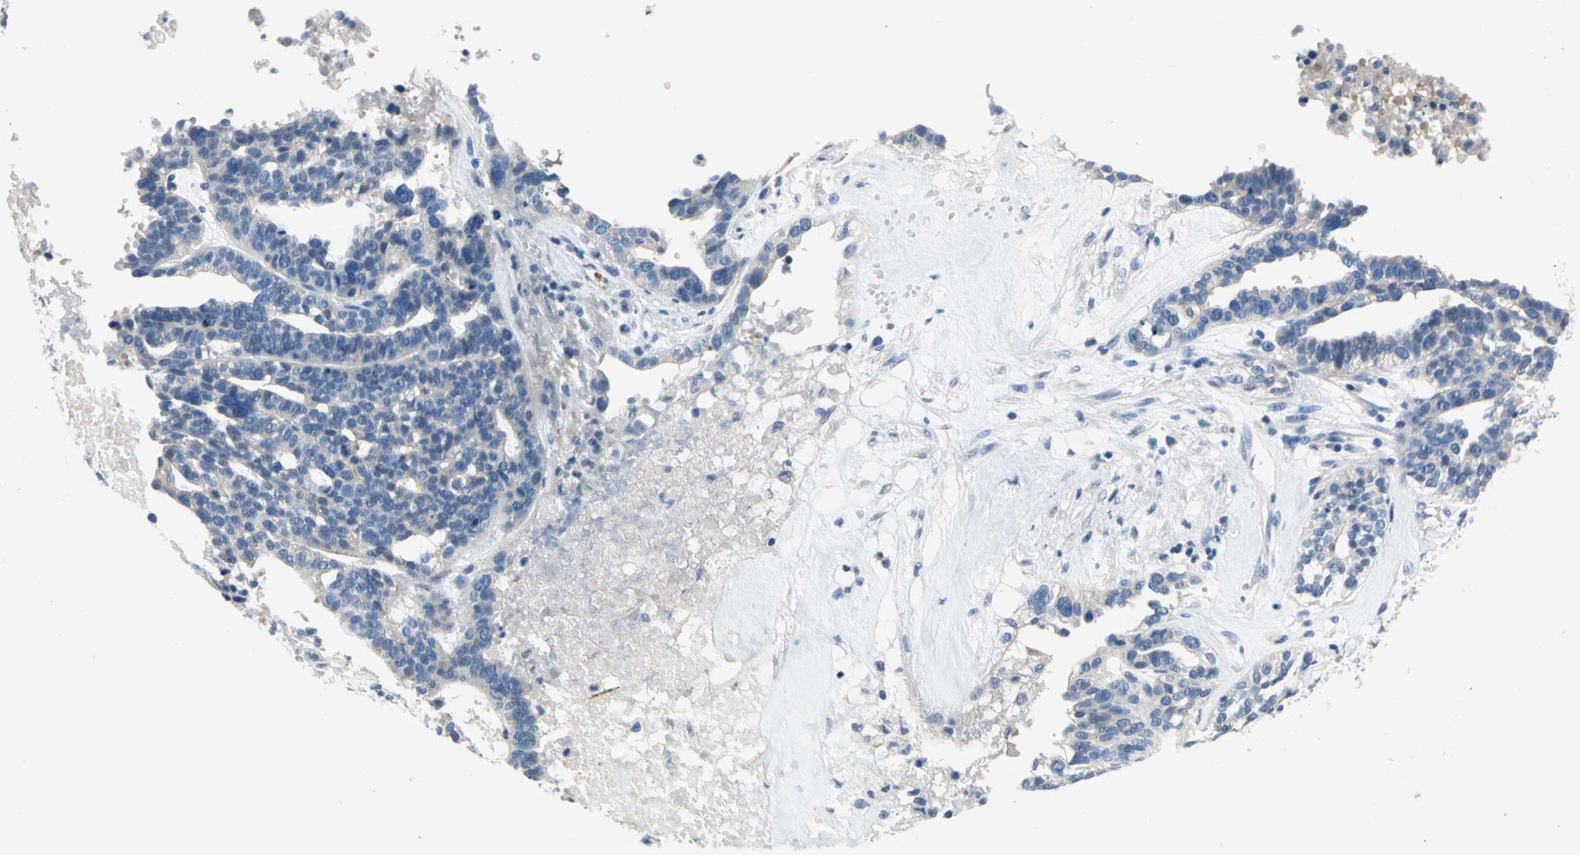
{"staining": {"intensity": "weak", "quantity": "<25%", "location": "cytoplasmic/membranous"}, "tissue": "ovarian cancer", "cell_type": "Tumor cells", "image_type": "cancer", "snomed": [{"axis": "morphology", "description": "Cystadenocarcinoma, serous, NOS"}, {"axis": "topography", "description": "Ovary"}], "caption": "A high-resolution photomicrograph shows immunohistochemistry (IHC) staining of ovarian cancer, which reveals no significant expression in tumor cells.", "gene": "CA14", "patient": {"sex": "female", "age": 59}}